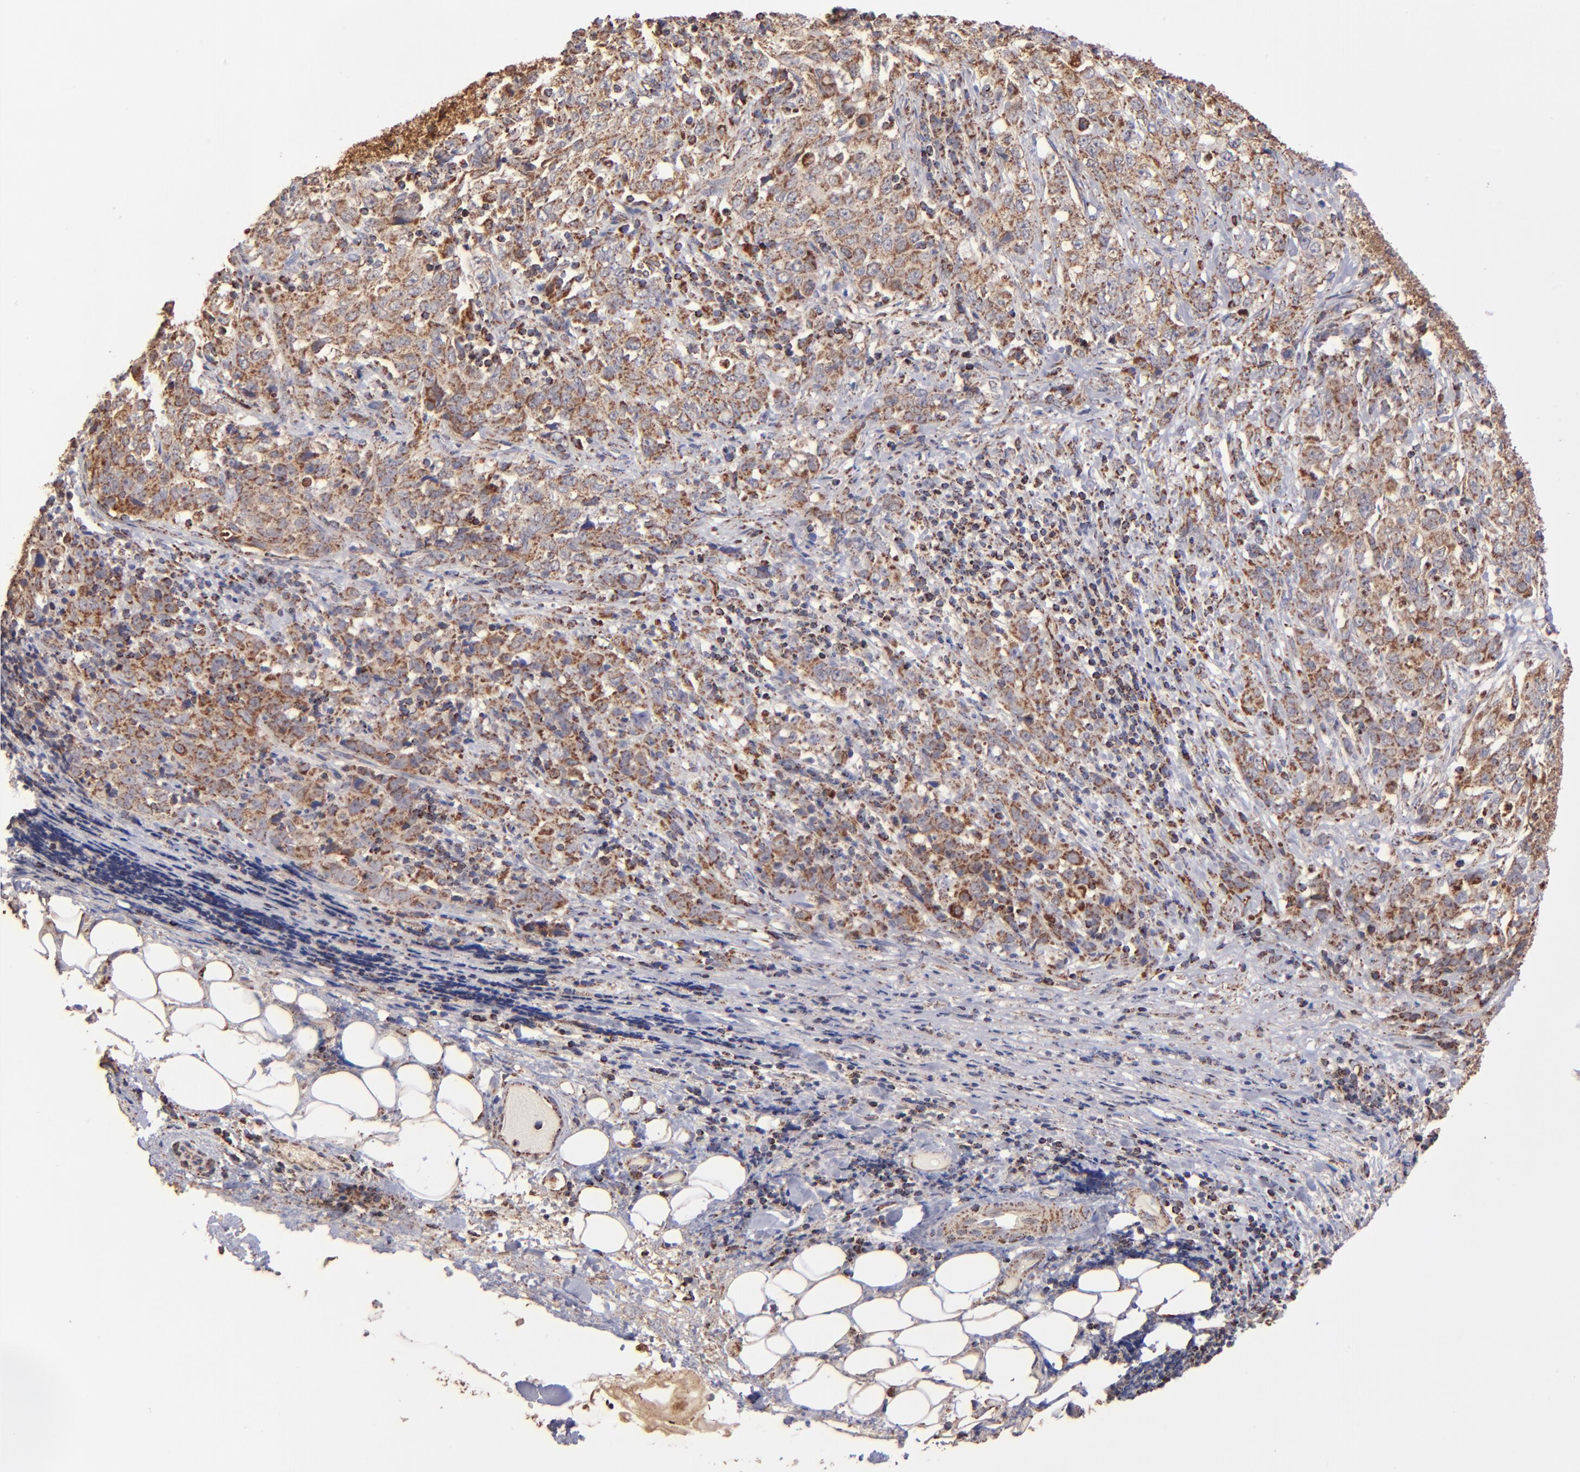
{"staining": {"intensity": "moderate", "quantity": ">75%", "location": "cytoplasmic/membranous"}, "tissue": "stomach cancer", "cell_type": "Tumor cells", "image_type": "cancer", "snomed": [{"axis": "morphology", "description": "Adenocarcinoma, NOS"}, {"axis": "topography", "description": "Stomach"}], "caption": "Stomach cancer (adenocarcinoma) stained with a brown dye shows moderate cytoplasmic/membranous positive positivity in approximately >75% of tumor cells.", "gene": "DLST", "patient": {"sex": "male", "age": 48}}